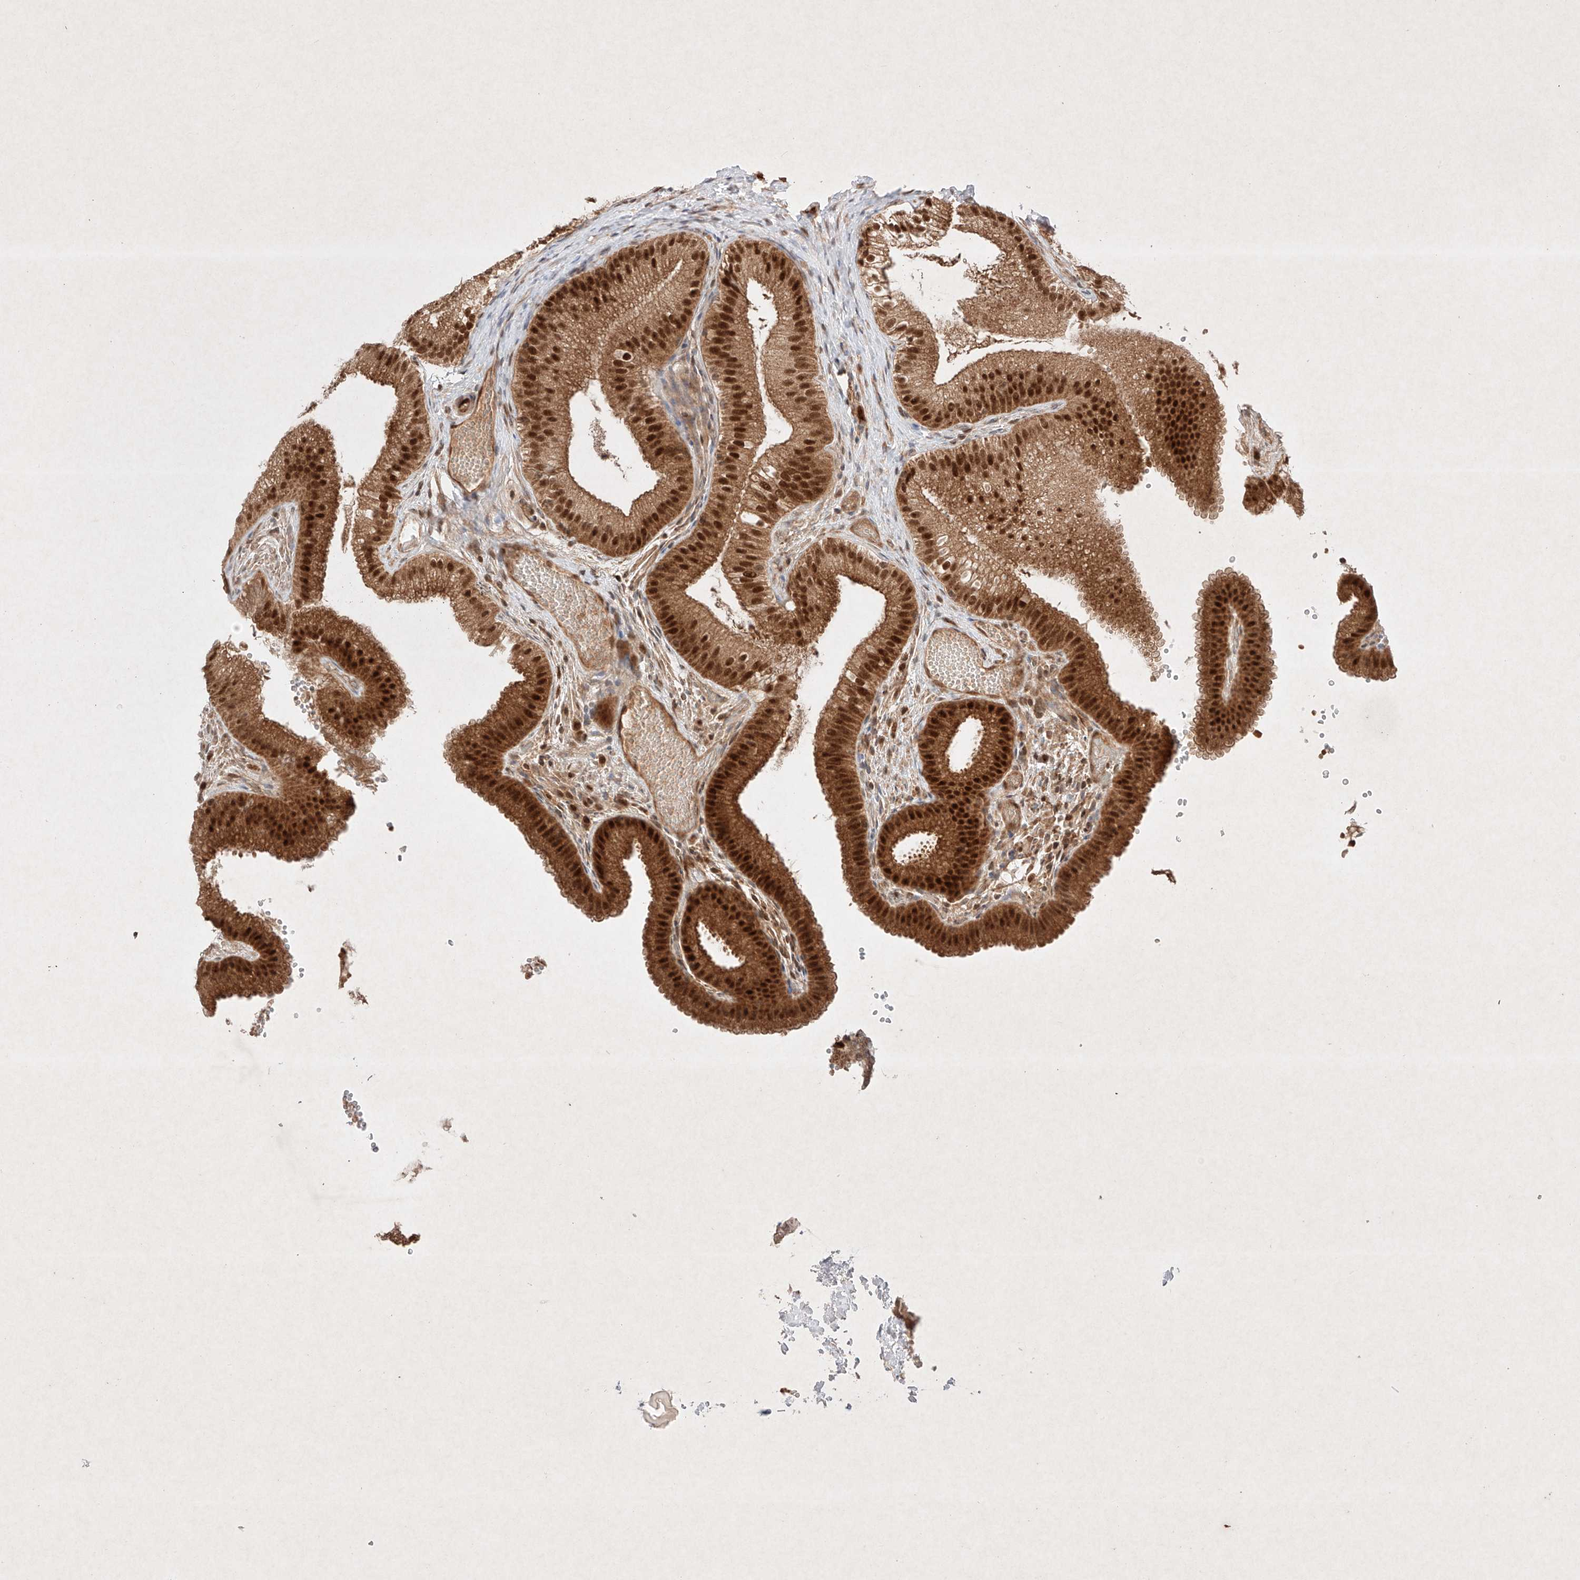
{"staining": {"intensity": "strong", "quantity": ">75%", "location": "cytoplasmic/membranous,nuclear"}, "tissue": "gallbladder", "cell_type": "Glandular cells", "image_type": "normal", "snomed": [{"axis": "morphology", "description": "Normal tissue, NOS"}, {"axis": "topography", "description": "Gallbladder"}], "caption": "Human gallbladder stained with a brown dye shows strong cytoplasmic/membranous,nuclear positive positivity in about >75% of glandular cells.", "gene": "RNF31", "patient": {"sex": "female", "age": 30}}